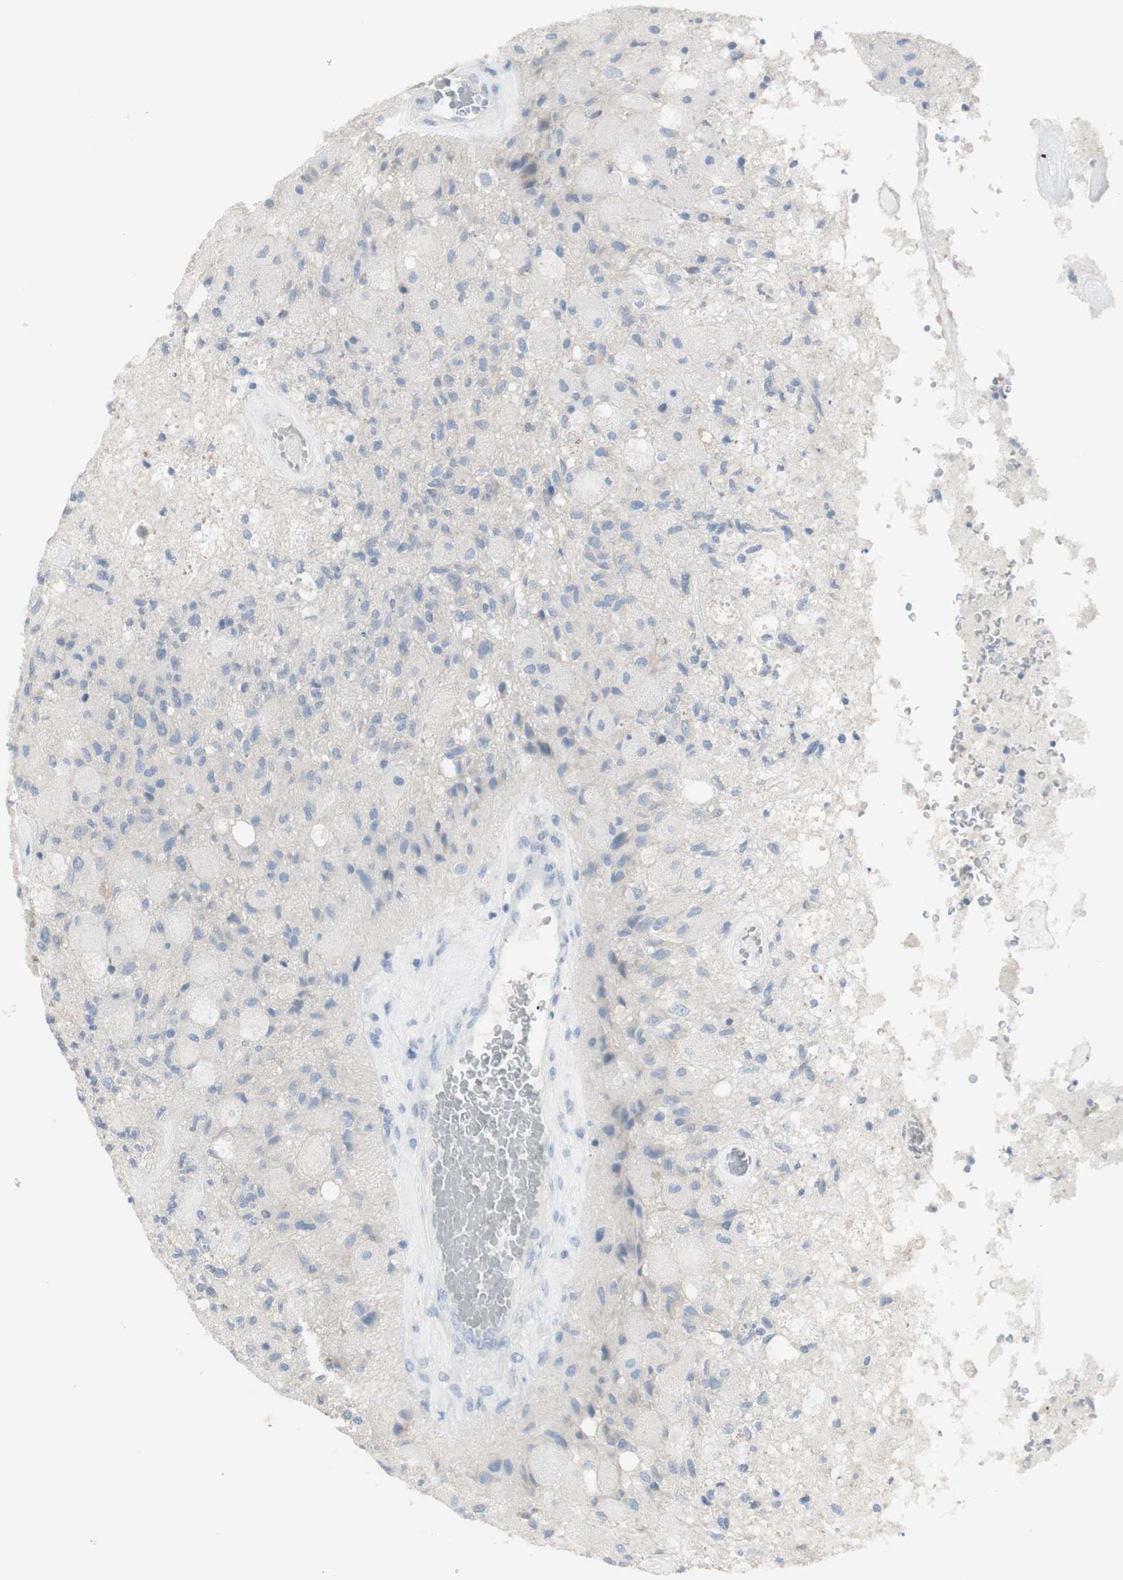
{"staining": {"intensity": "negative", "quantity": "none", "location": "none"}, "tissue": "glioma", "cell_type": "Tumor cells", "image_type": "cancer", "snomed": [{"axis": "morphology", "description": "Normal tissue, NOS"}, {"axis": "morphology", "description": "Glioma, malignant, High grade"}, {"axis": "topography", "description": "Cerebral cortex"}], "caption": "Micrograph shows no significant protein expression in tumor cells of high-grade glioma (malignant).", "gene": "CD207", "patient": {"sex": "male", "age": 77}}